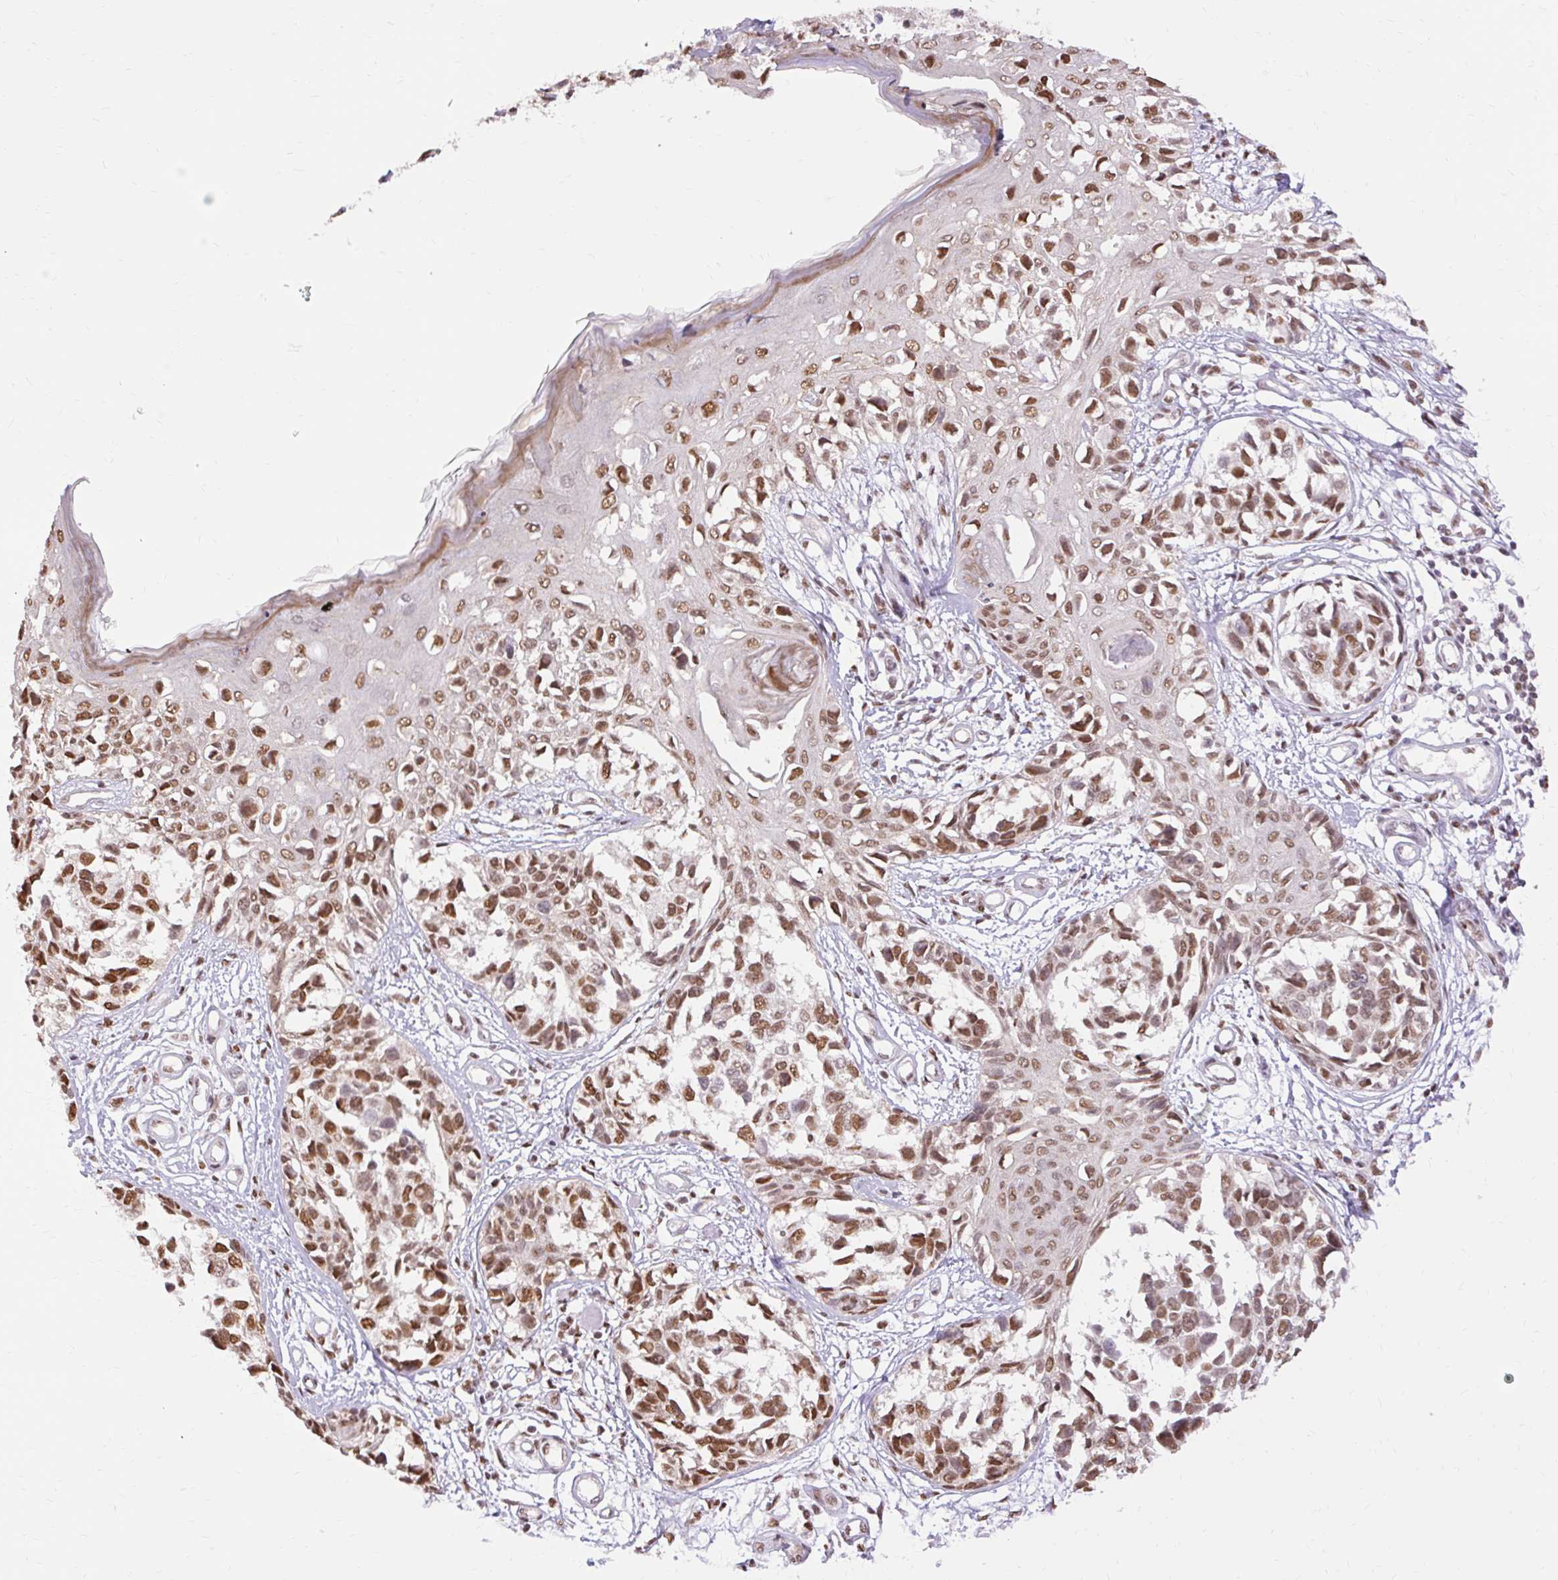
{"staining": {"intensity": "moderate", "quantity": ">75%", "location": "nuclear"}, "tissue": "melanoma", "cell_type": "Tumor cells", "image_type": "cancer", "snomed": [{"axis": "morphology", "description": "Malignant melanoma, NOS"}, {"axis": "topography", "description": "Skin"}], "caption": "The histopathology image displays immunohistochemical staining of melanoma. There is moderate nuclear positivity is appreciated in approximately >75% of tumor cells. Using DAB (3,3'-diaminobenzidine) (brown) and hematoxylin (blue) stains, captured at high magnification using brightfield microscopy.", "gene": "NPIPB12", "patient": {"sex": "male", "age": 73}}